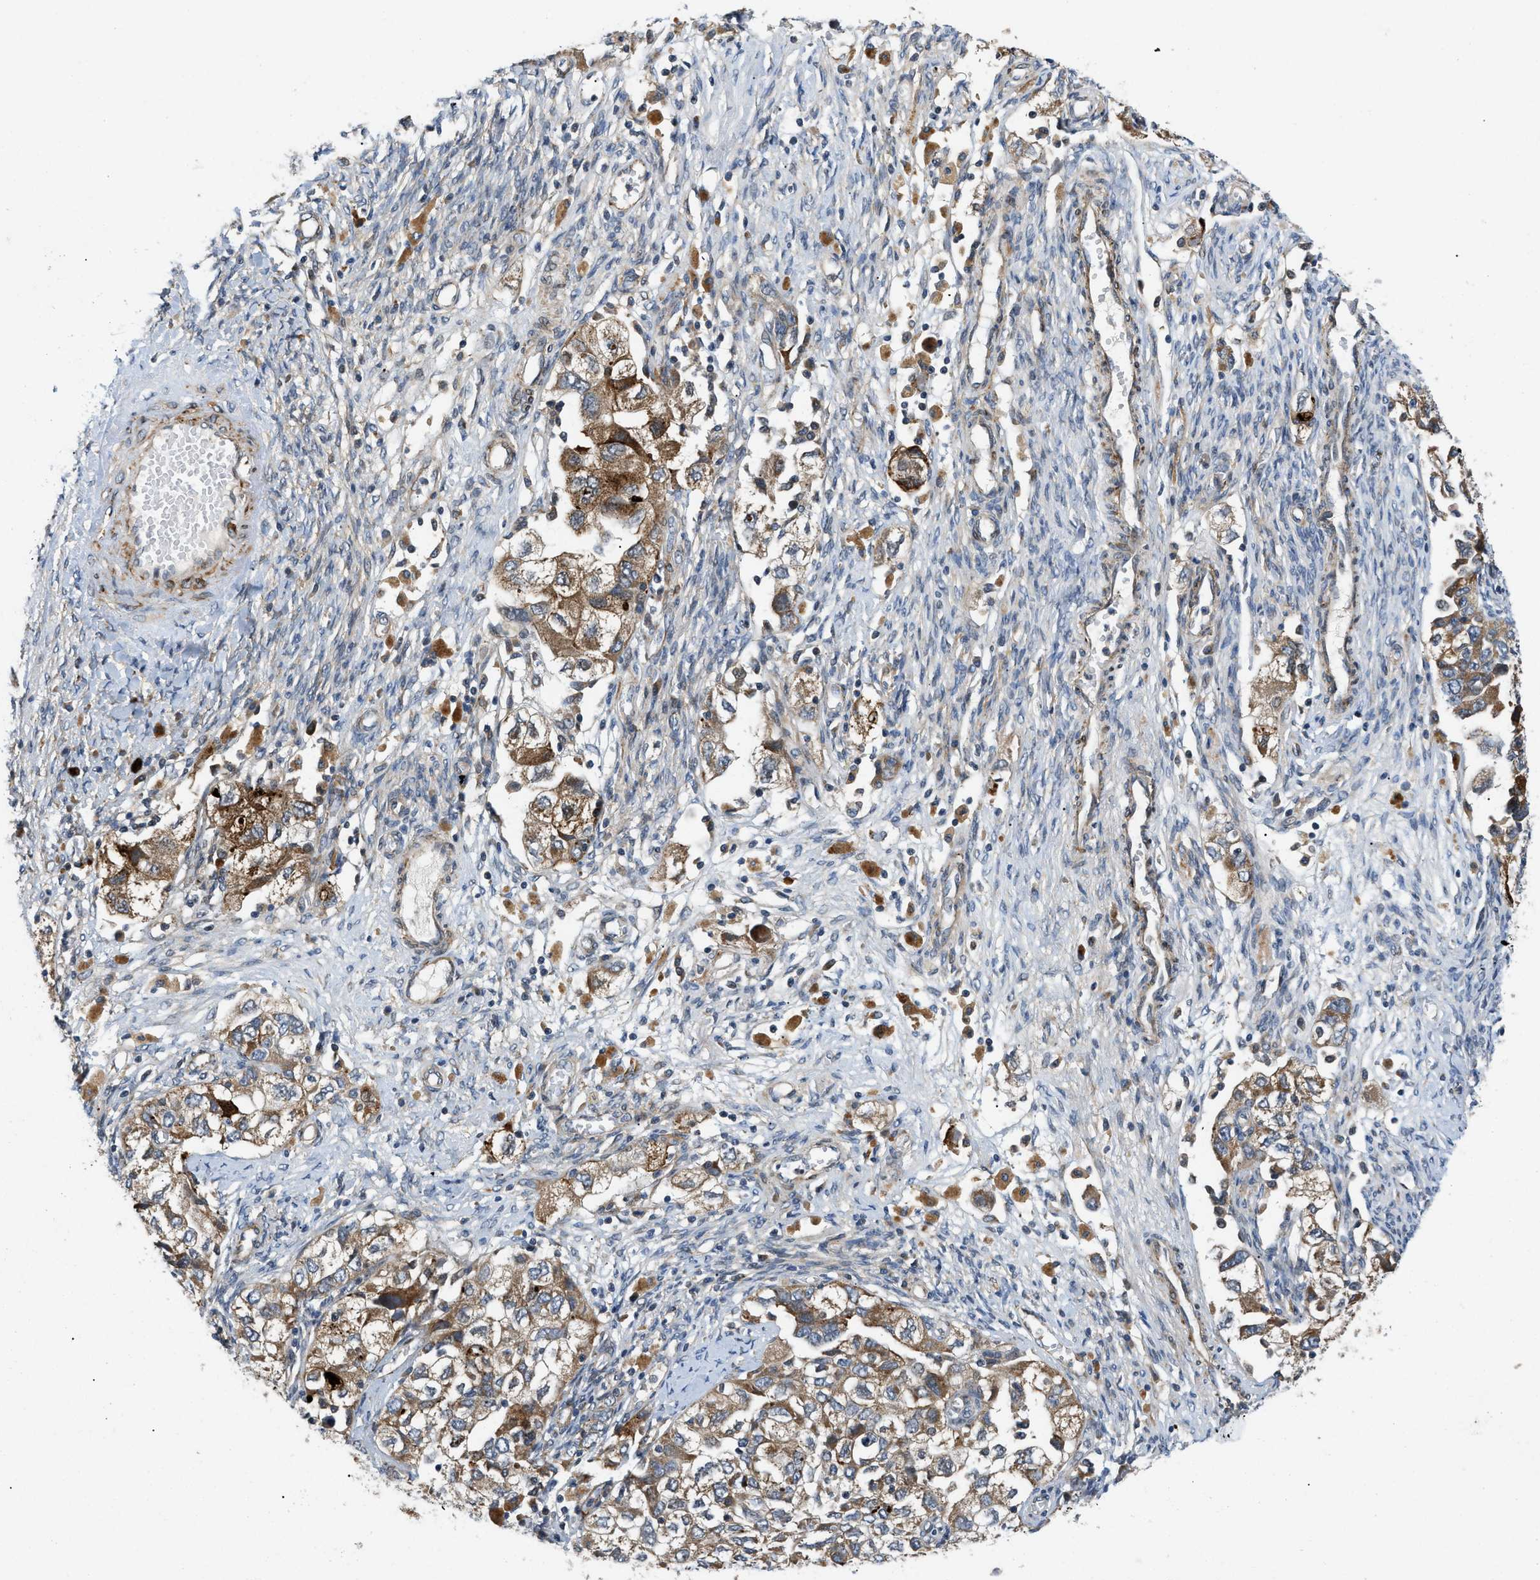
{"staining": {"intensity": "moderate", "quantity": ">75%", "location": "cytoplasmic/membranous"}, "tissue": "ovarian cancer", "cell_type": "Tumor cells", "image_type": "cancer", "snomed": [{"axis": "morphology", "description": "Carcinoma, NOS"}, {"axis": "morphology", "description": "Cystadenocarcinoma, serous, NOS"}, {"axis": "topography", "description": "Ovary"}], "caption": "Immunohistochemical staining of carcinoma (ovarian) demonstrates medium levels of moderate cytoplasmic/membranous positivity in approximately >75% of tumor cells.", "gene": "ZNF599", "patient": {"sex": "female", "age": 69}}